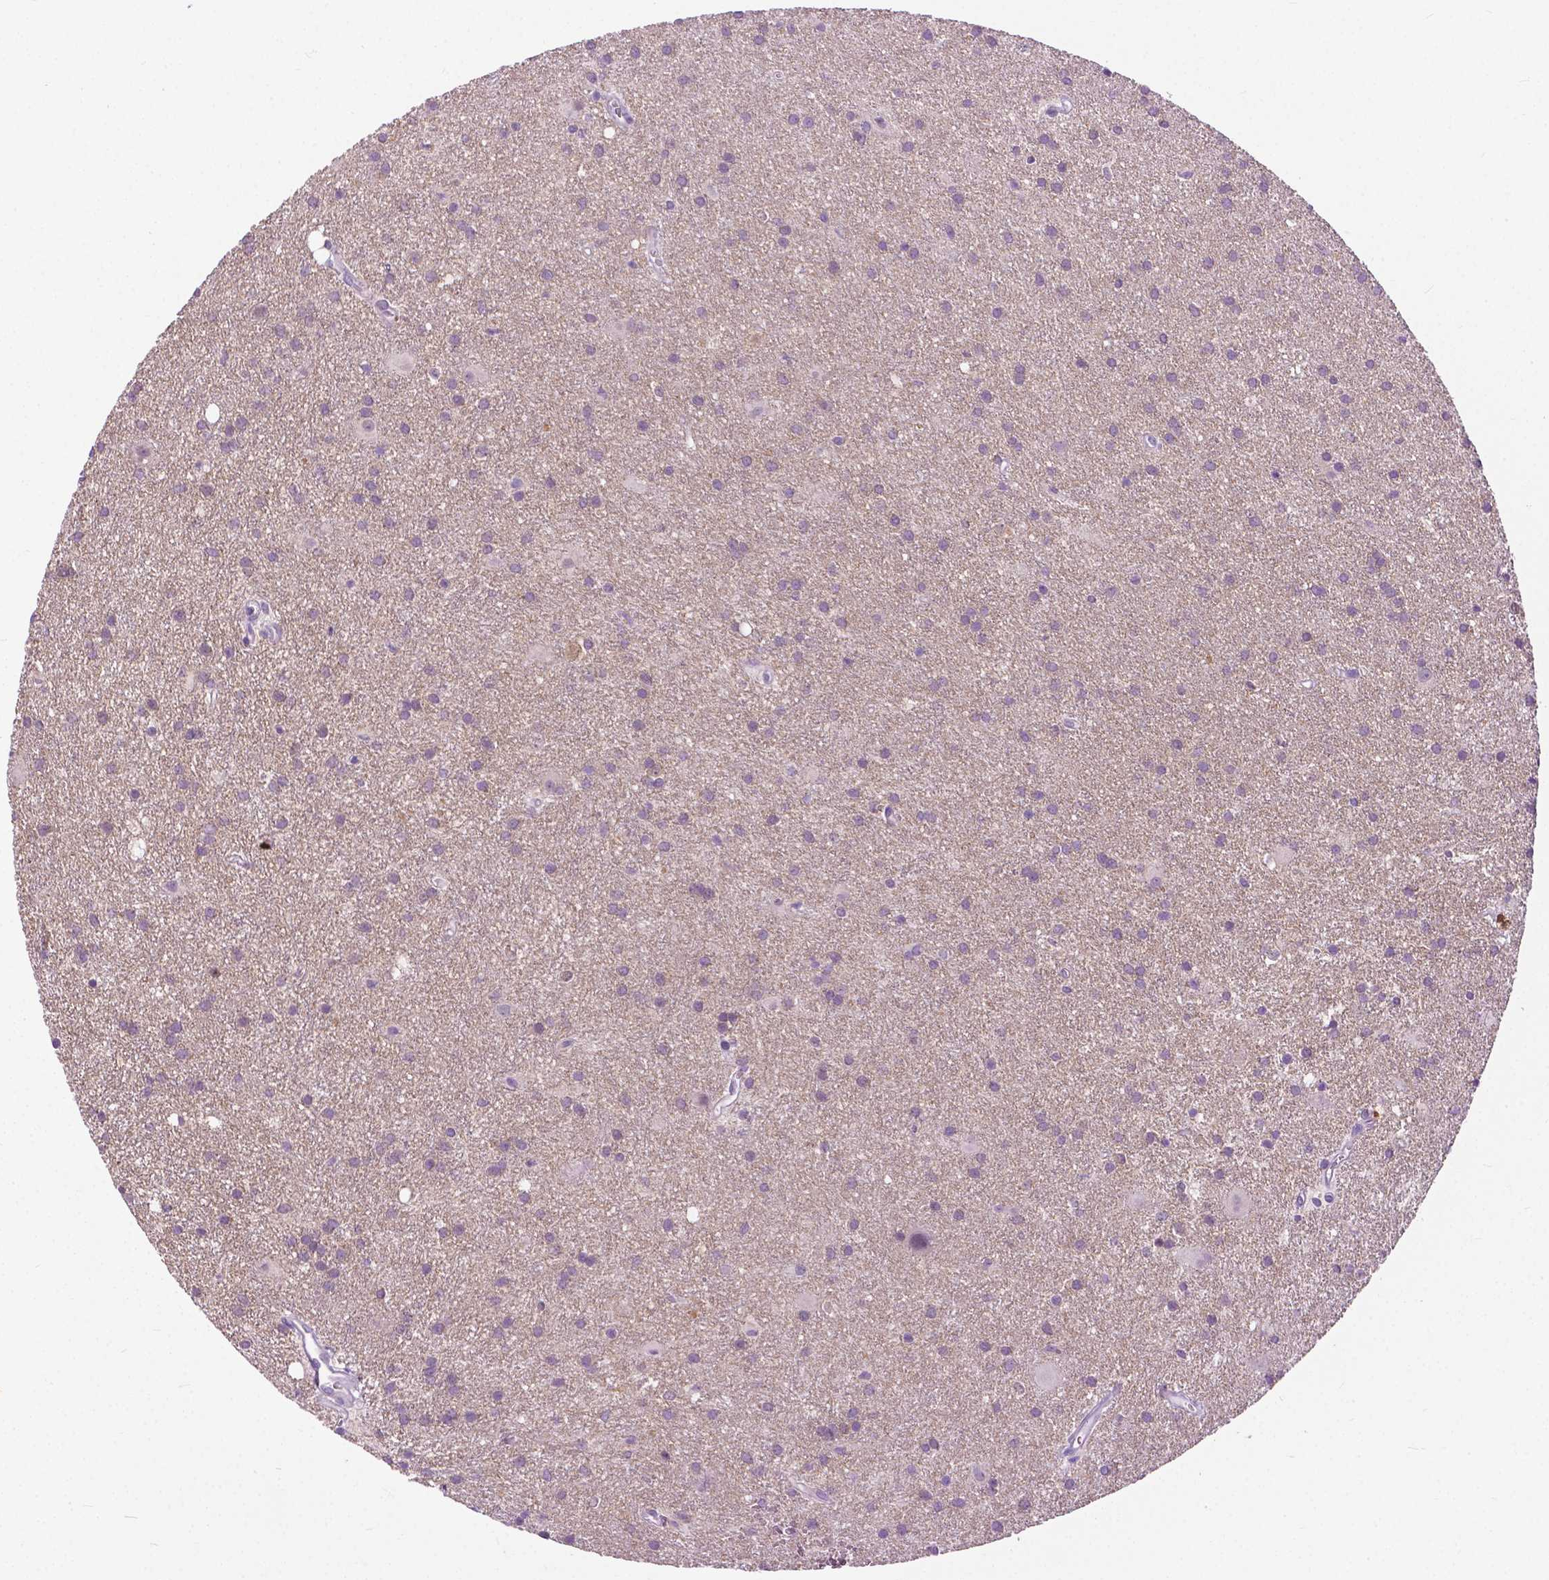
{"staining": {"intensity": "negative", "quantity": "none", "location": "none"}, "tissue": "glioma", "cell_type": "Tumor cells", "image_type": "cancer", "snomed": [{"axis": "morphology", "description": "Glioma, malignant, Low grade"}, {"axis": "topography", "description": "Brain"}], "caption": "This image is of glioma stained with IHC to label a protein in brown with the nuclei are counter-stained blue. There is no staining in tumor cells.", "gene": "TTC9B", "patient": {"sex": "male", "age": 58}}